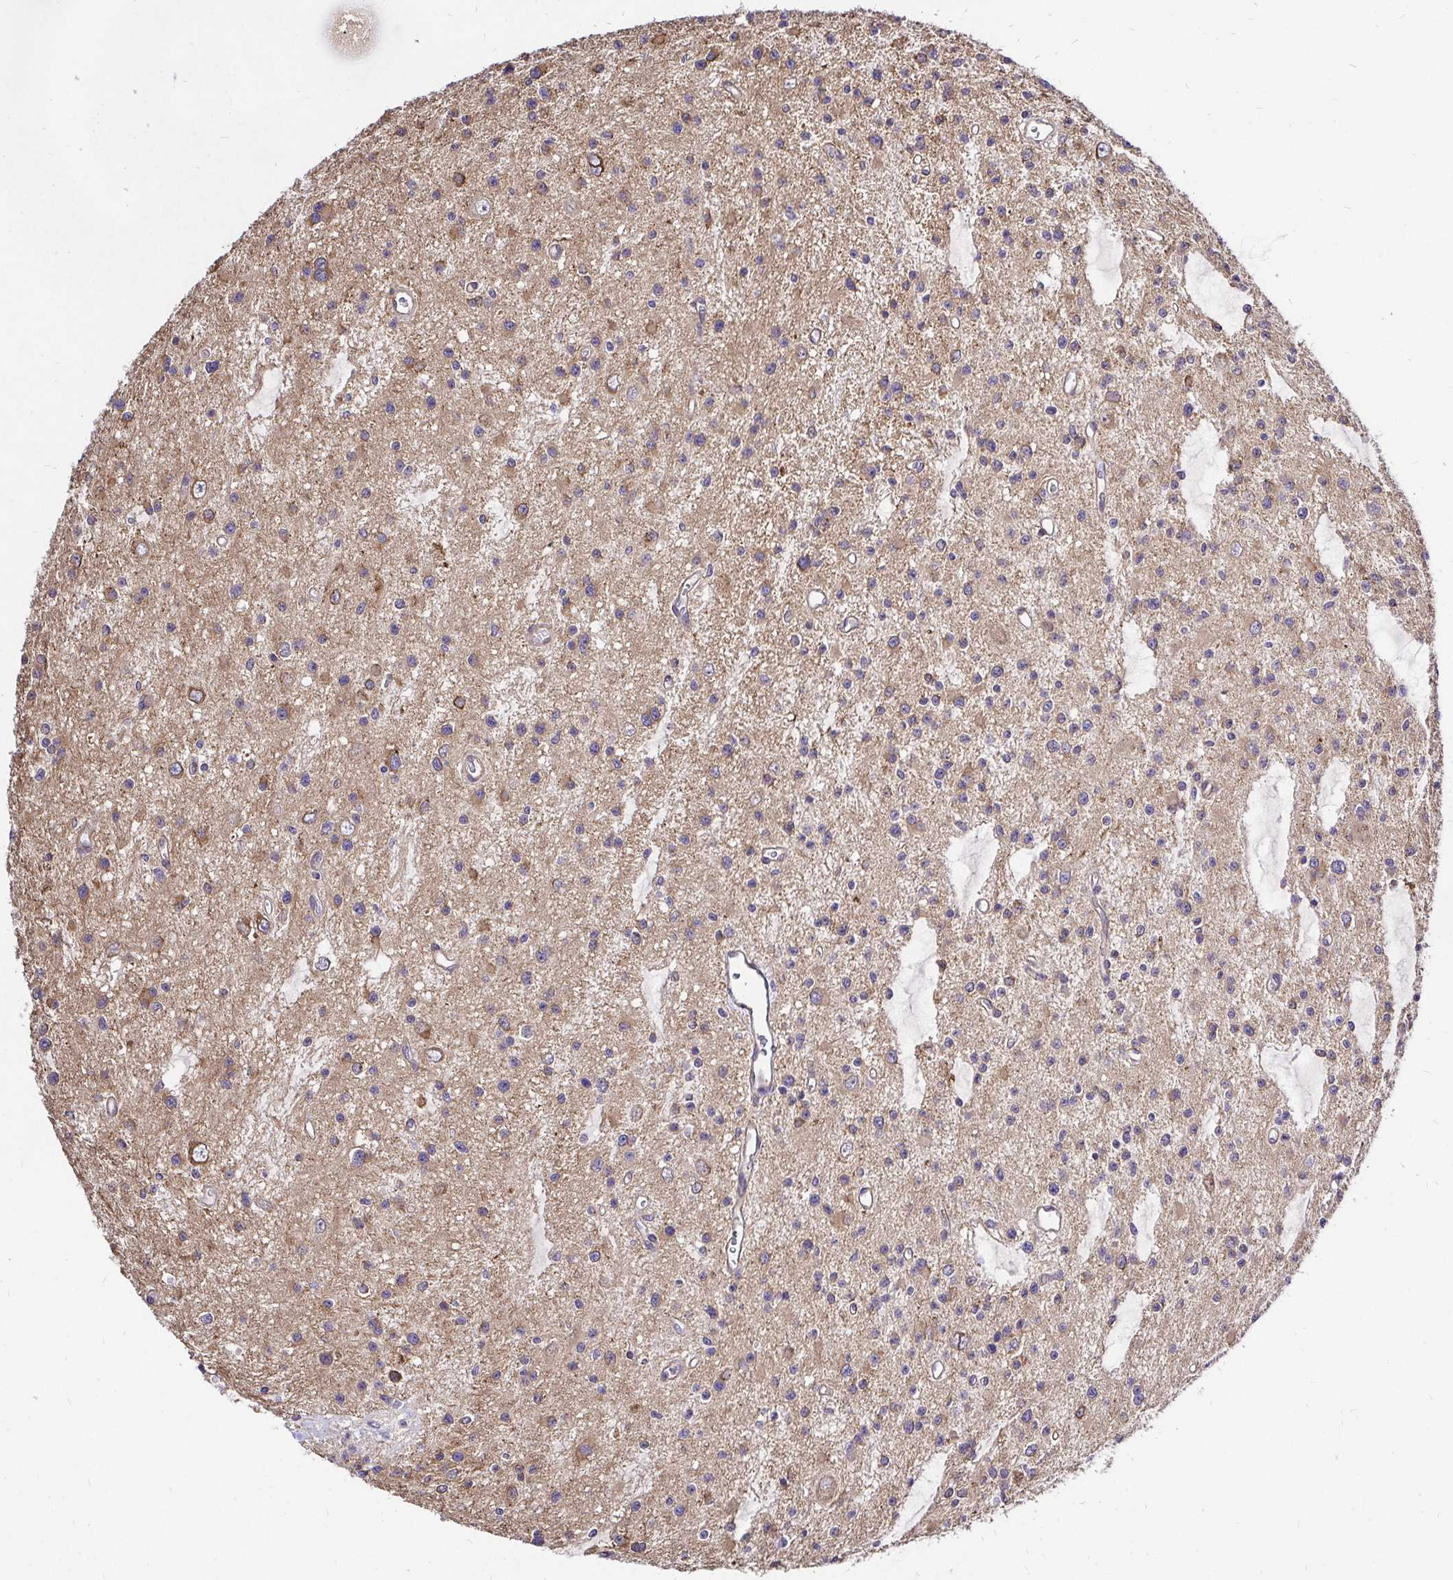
{"staining": {"intensity": "moderate", "quantity": "<25%", "location": "cytoplasmic/membranous"}, "tissue": "glioma", "cell_type": "Tumor cells", "image_type": "cancer", "snomed": [{"axis": "morphology", "description": "Glioma, malignant, Low grade"}, {"axis": "topography", "description": "Brain"}], "caption": "Glioma stained with IHC shows moderate cytoplasmic/membranous staining in about <25% of tumor cells.", "gene": "CCDC122", "patient": {"sex": "male", "age": 43}}